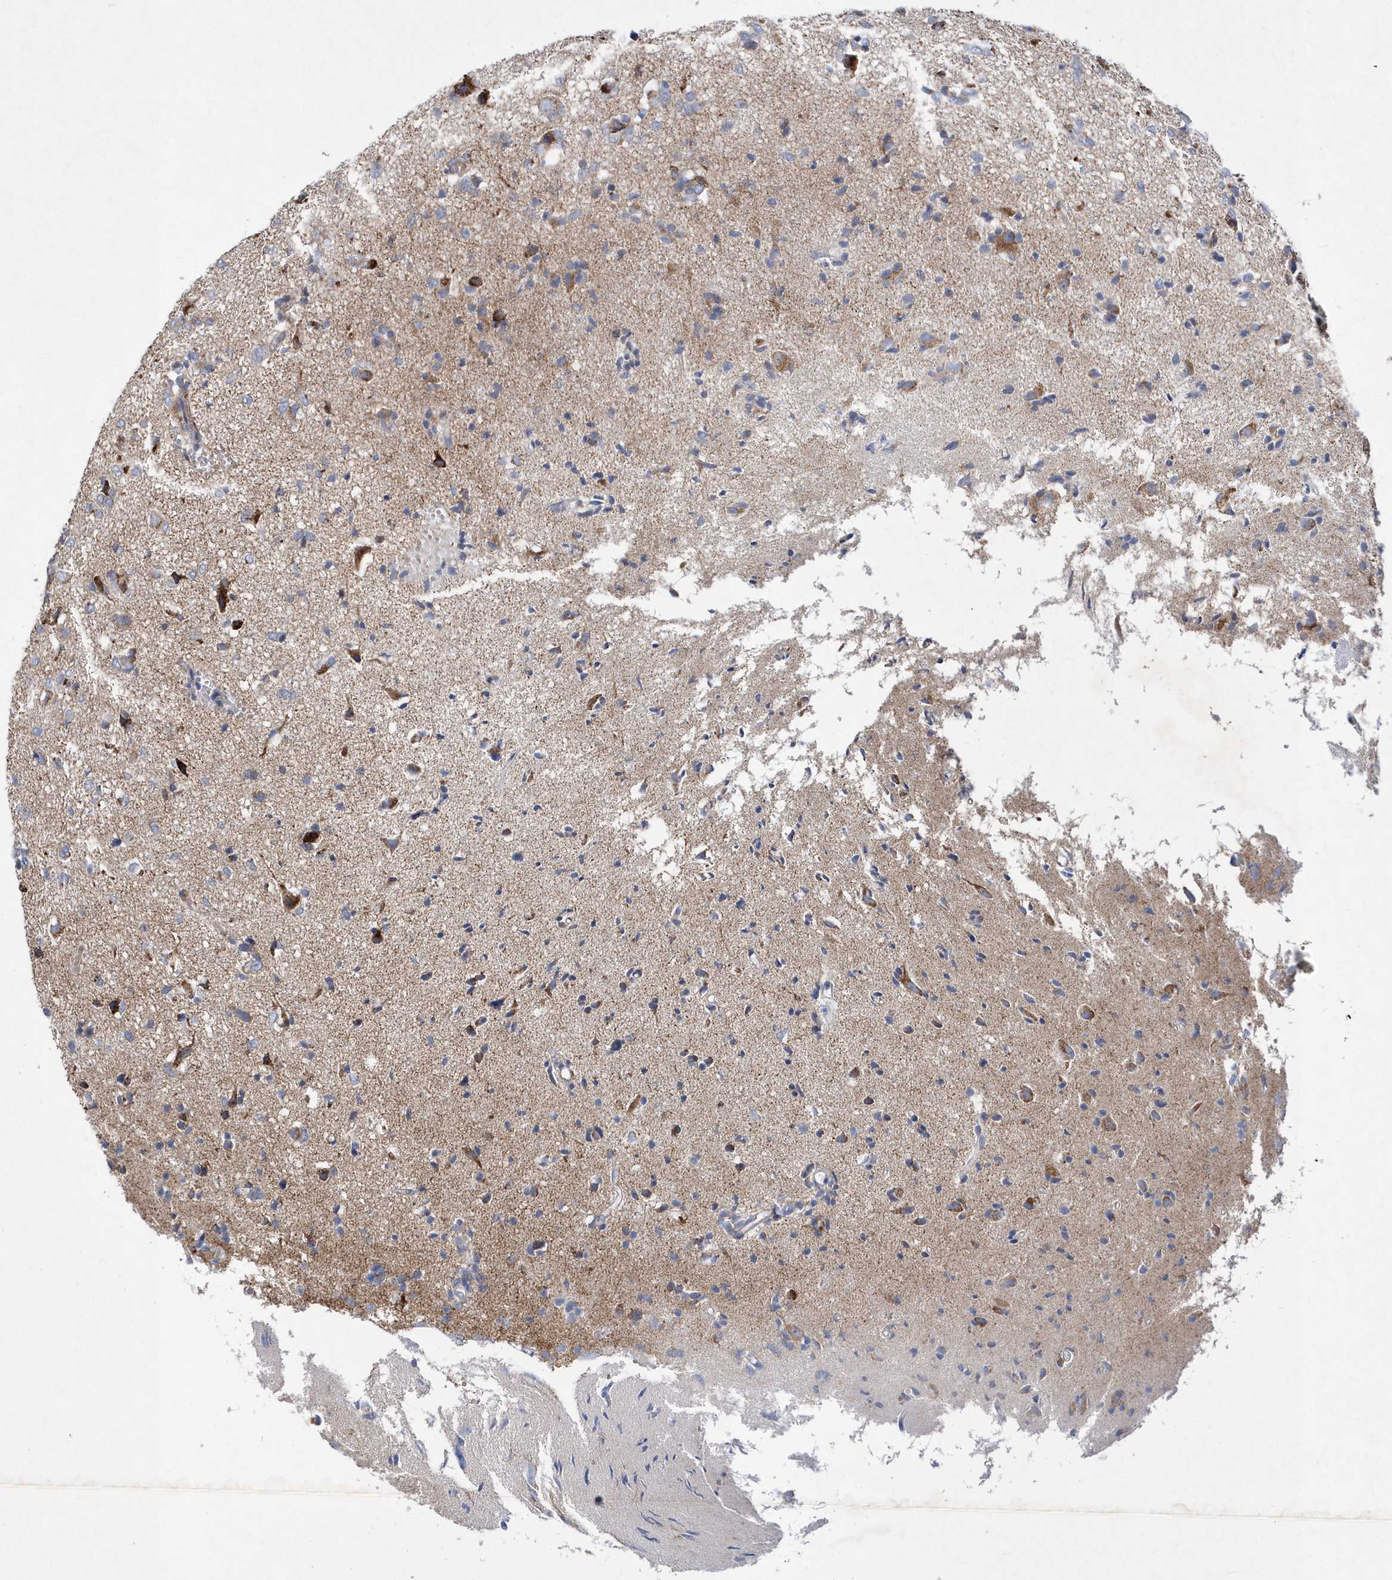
{"staining": {"intensity": "moderate", "quantity": "25%-75%", "location": "cytoplasmic/membranous"}, "tissue": "glioma", "cell_type": "Tumor cells", "image_type": "cancer", "snomed": [{"axis": "morphology", "description": "Glioma, malignant, High grade"}, {"axis": "topography", "description": "Brain"}], "caption": "High-magnification brightfield microscopy of high-grade glioma (malignant) stained with DAB (3,3'-diaminobenzidine) (brown) and counterstained with hematoxylin (blue). tumor cells exhibit moderate cytoplasmic/membranous staining is present in about25%-75% of cells.", "gene": "JKAMP", "patient": {"sex": "female", "age": 59}}